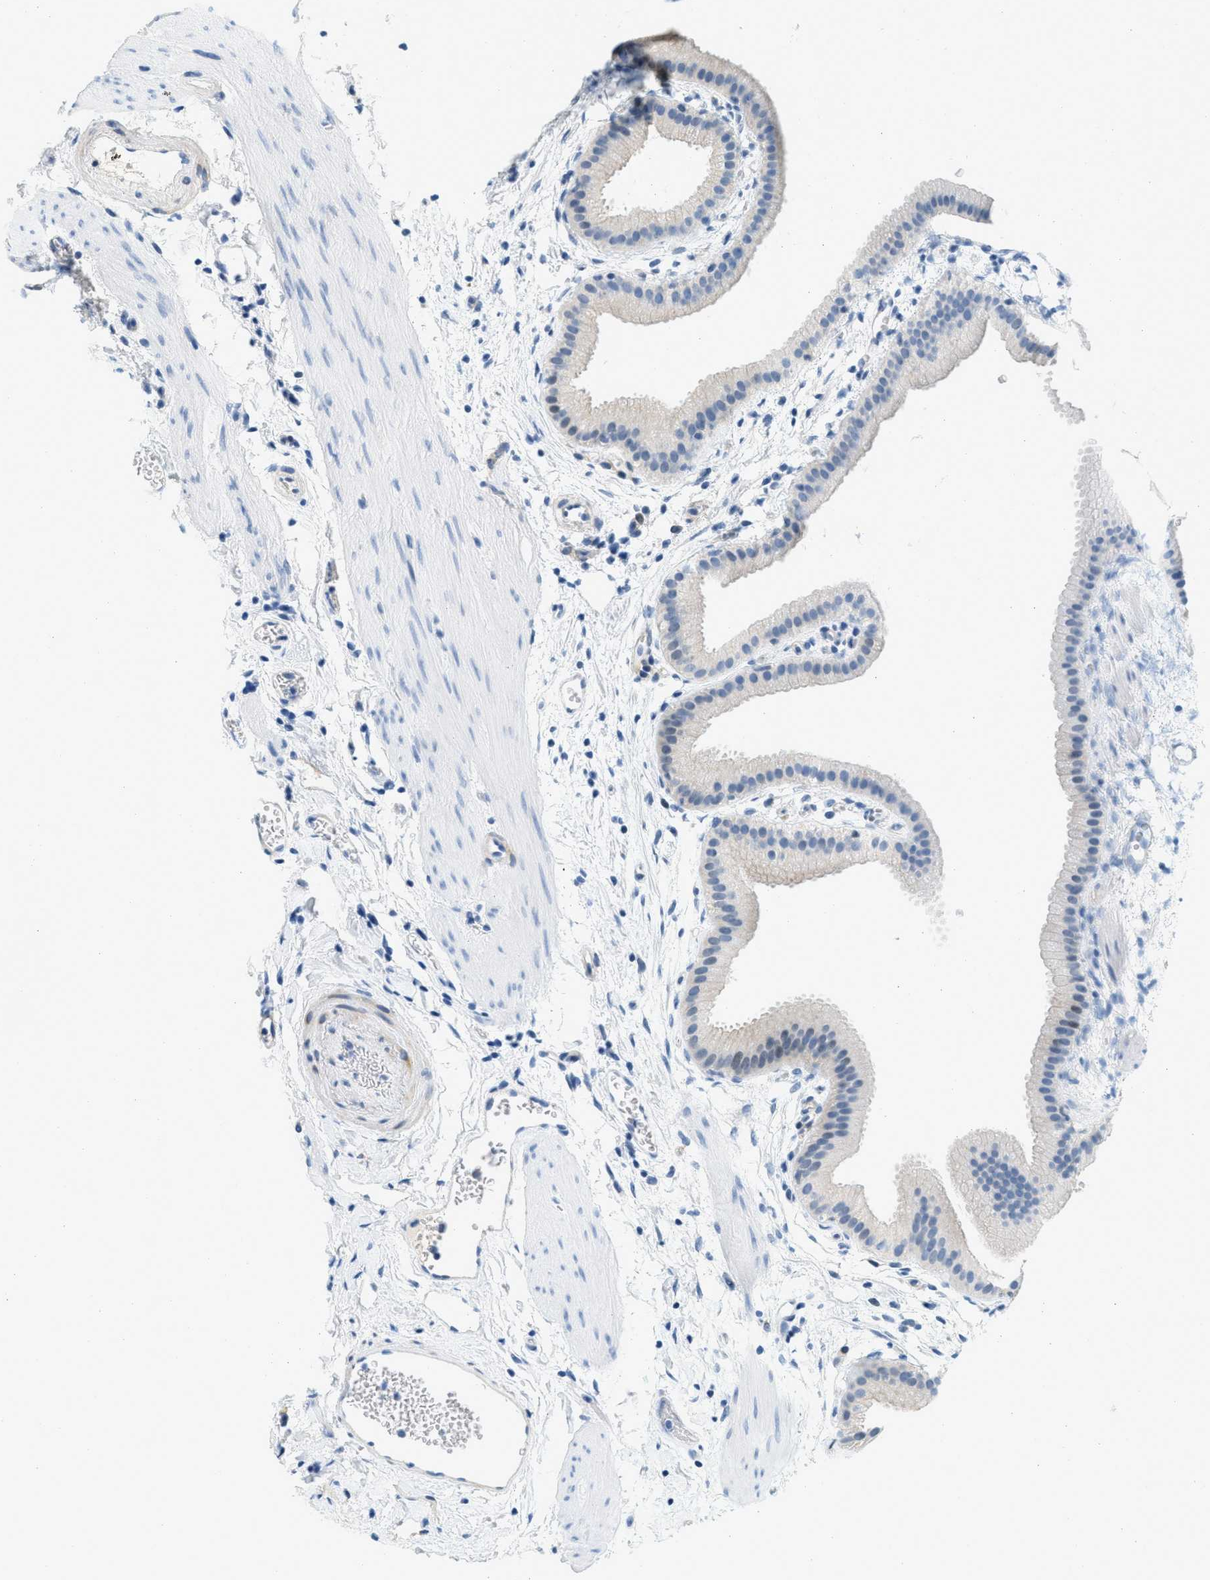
{"staining": {"intensity": "moderate", "quantity": "<25%", "location": "cytoplasmic/membranous,nuclear"}, "tissue": "gallbladder", "cell_type": "Glandular cells", "image_type": "normal", "snomed": [{"axis": "morphology", "description": "Normal tissue, NOS"}, {"axis": "topography", "description": "Gallbladder"}], "caption": "Moderate cytoplasmic/membranous,nuclear staining is identified in about <25% of glandular cells in benign gallbladder.", "gene": "CYP4X1", "patient": {"sex": "female", "age": 64}}